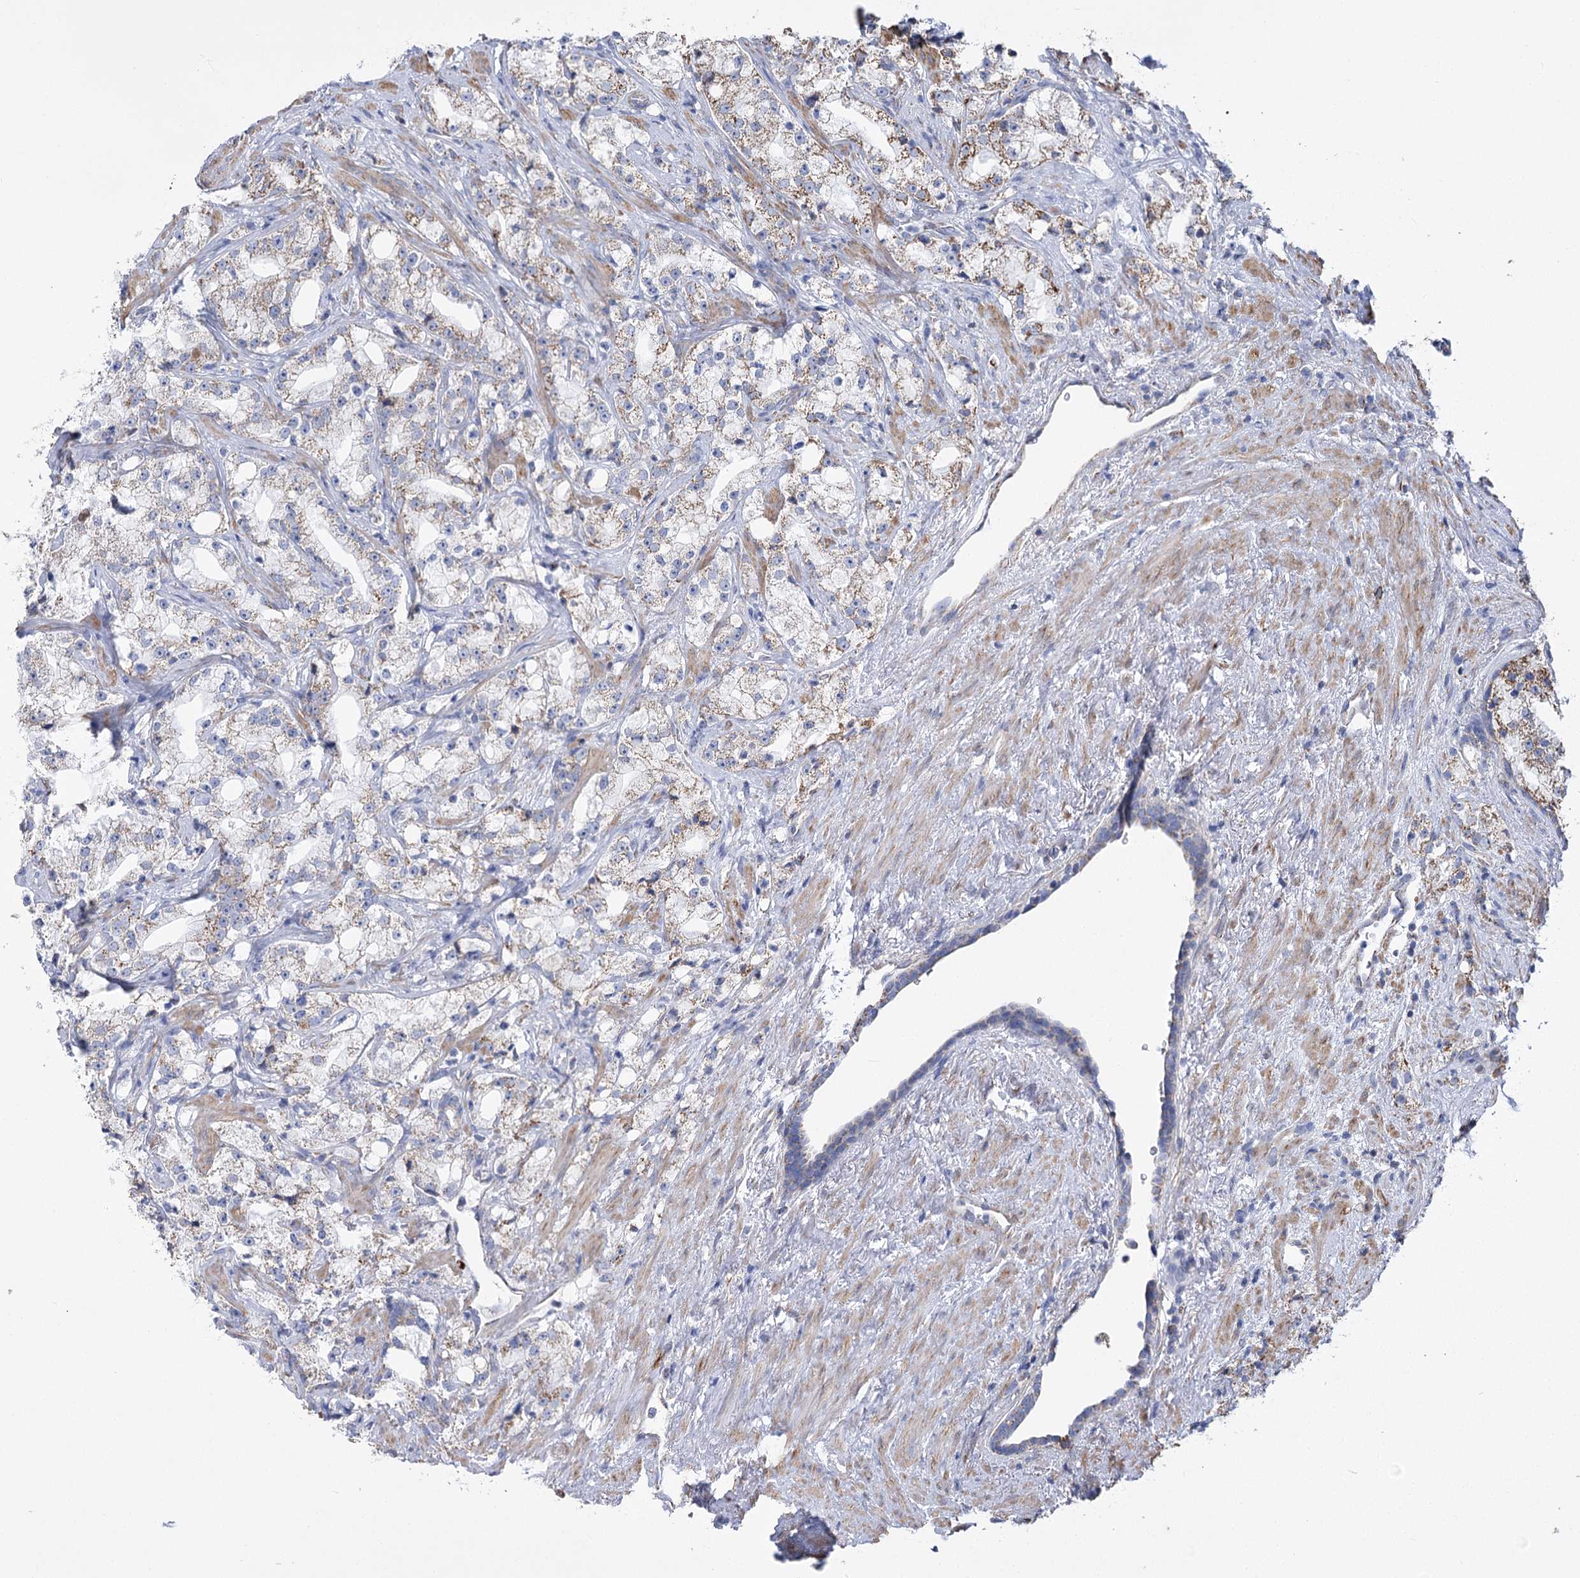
{"staining": {"intensity": "moderate", "quantity": "25%-75%", "location": "cytoplasmic/membranous"}, "tissue": "prostate cancer", "cell_type": "Tumor cells", "image_type": "cancer", "snomed": [{"axis": "morphology", "description": "Adenocarcinoma, High grade"}, {"axis": "topography", "description": "Prostate"}], "caption": "Prostate cancer stained for a protein demonstrates moderate cytoplasmic/membranous positivity in tumor cells.", "gene": "PDHB", "patient": {"sex": "male", "age": 64}}